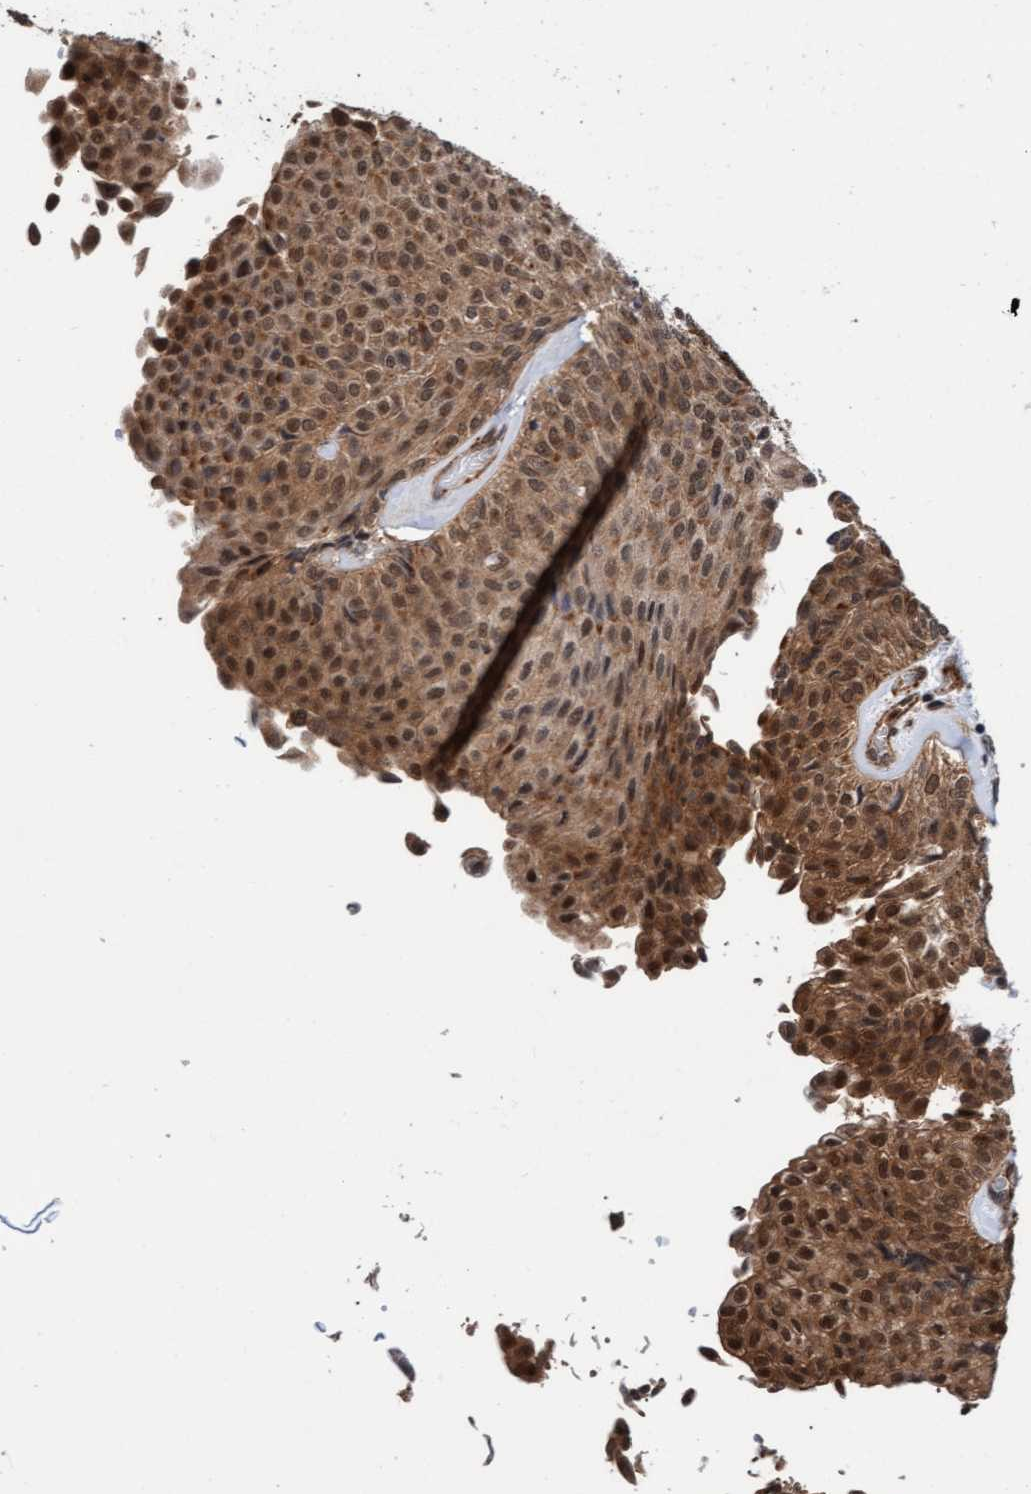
{"staining": {"intensity": "strong", "quantity": ">75%", "location": "cytoplasmic/membranous,nuclear"}, "tissue": "urothelial cancer", "cell_type": "Tumor cells", "image_type": "cancer", "snomed": [{"axis": "morphology", "description": "Urothelial carcinoma, Low grade"}, {"axis": "topography", "description": "Urinary bladder"}], "caption": "A high-resolution micrograph shows immunohistochemistry staining of urothelial cancer, which exhibits strong cytoplasmic/membranous and nuclear staining in approximately >75% of tumor cells.", "gene": "STXBP4", "patient": {"sex": "male", "age": 78}}